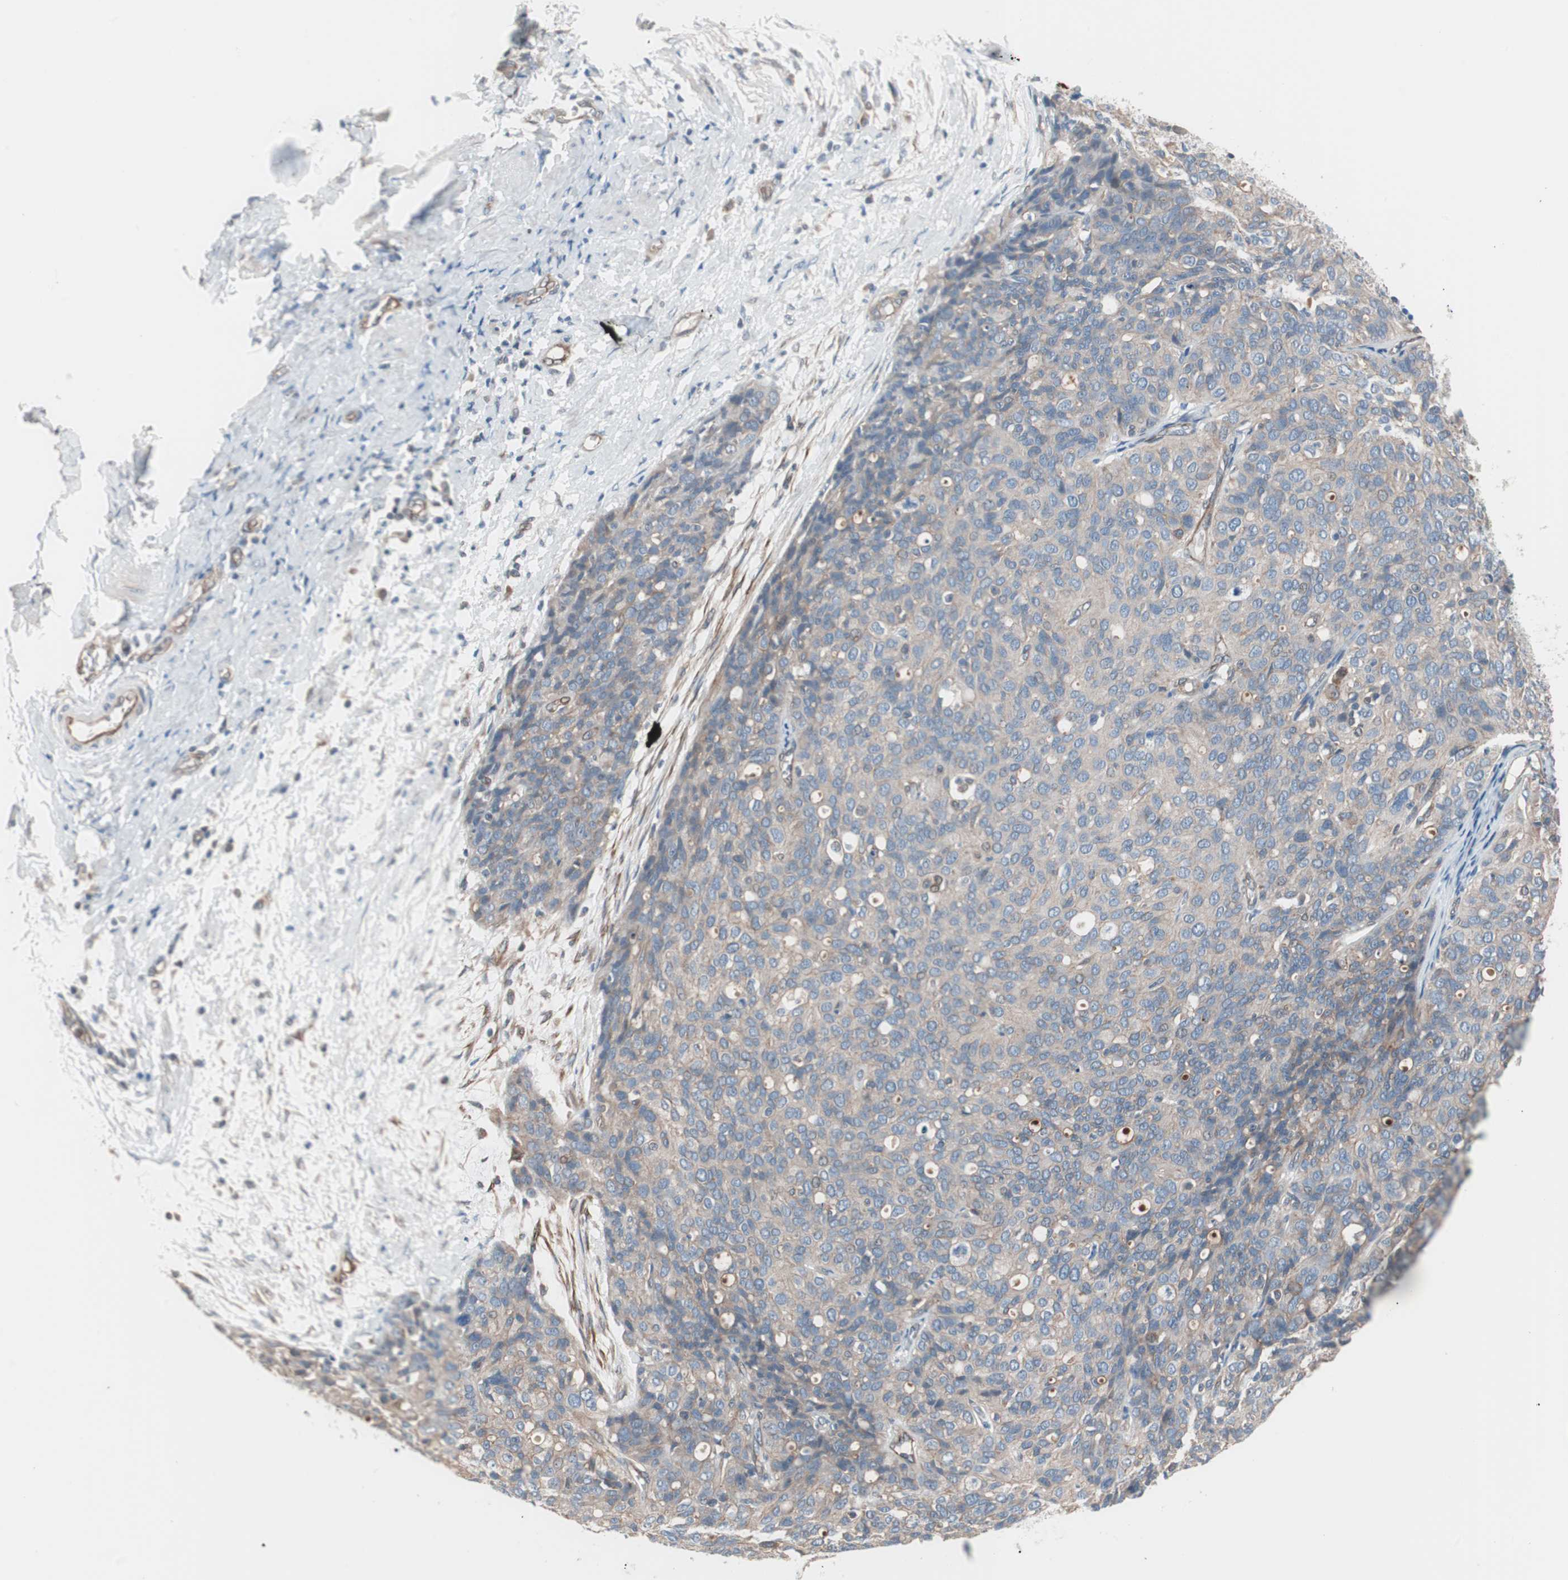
{"staining": {"intensity": "weak", "quantity": "25%-75%", "location": "cytoplasmic/membranous"}, "tissue": "ovarian cancer", "cell_type": "Tumor cells", "image_type": "cancer", "snomed": [{"axis": "morphology", "description": "Carcinoma, endometroid"}, {"axis": "topography", "description": "Ovary"}], "caption": "Tumor cells demonstrate low levels of weak cytoplasmic/membranous expression in about 25%-75% of cells in human ovarian endometroid carcinoma.", "gene": "SMG1", "patient": {"sex": "female", "age": 60}}